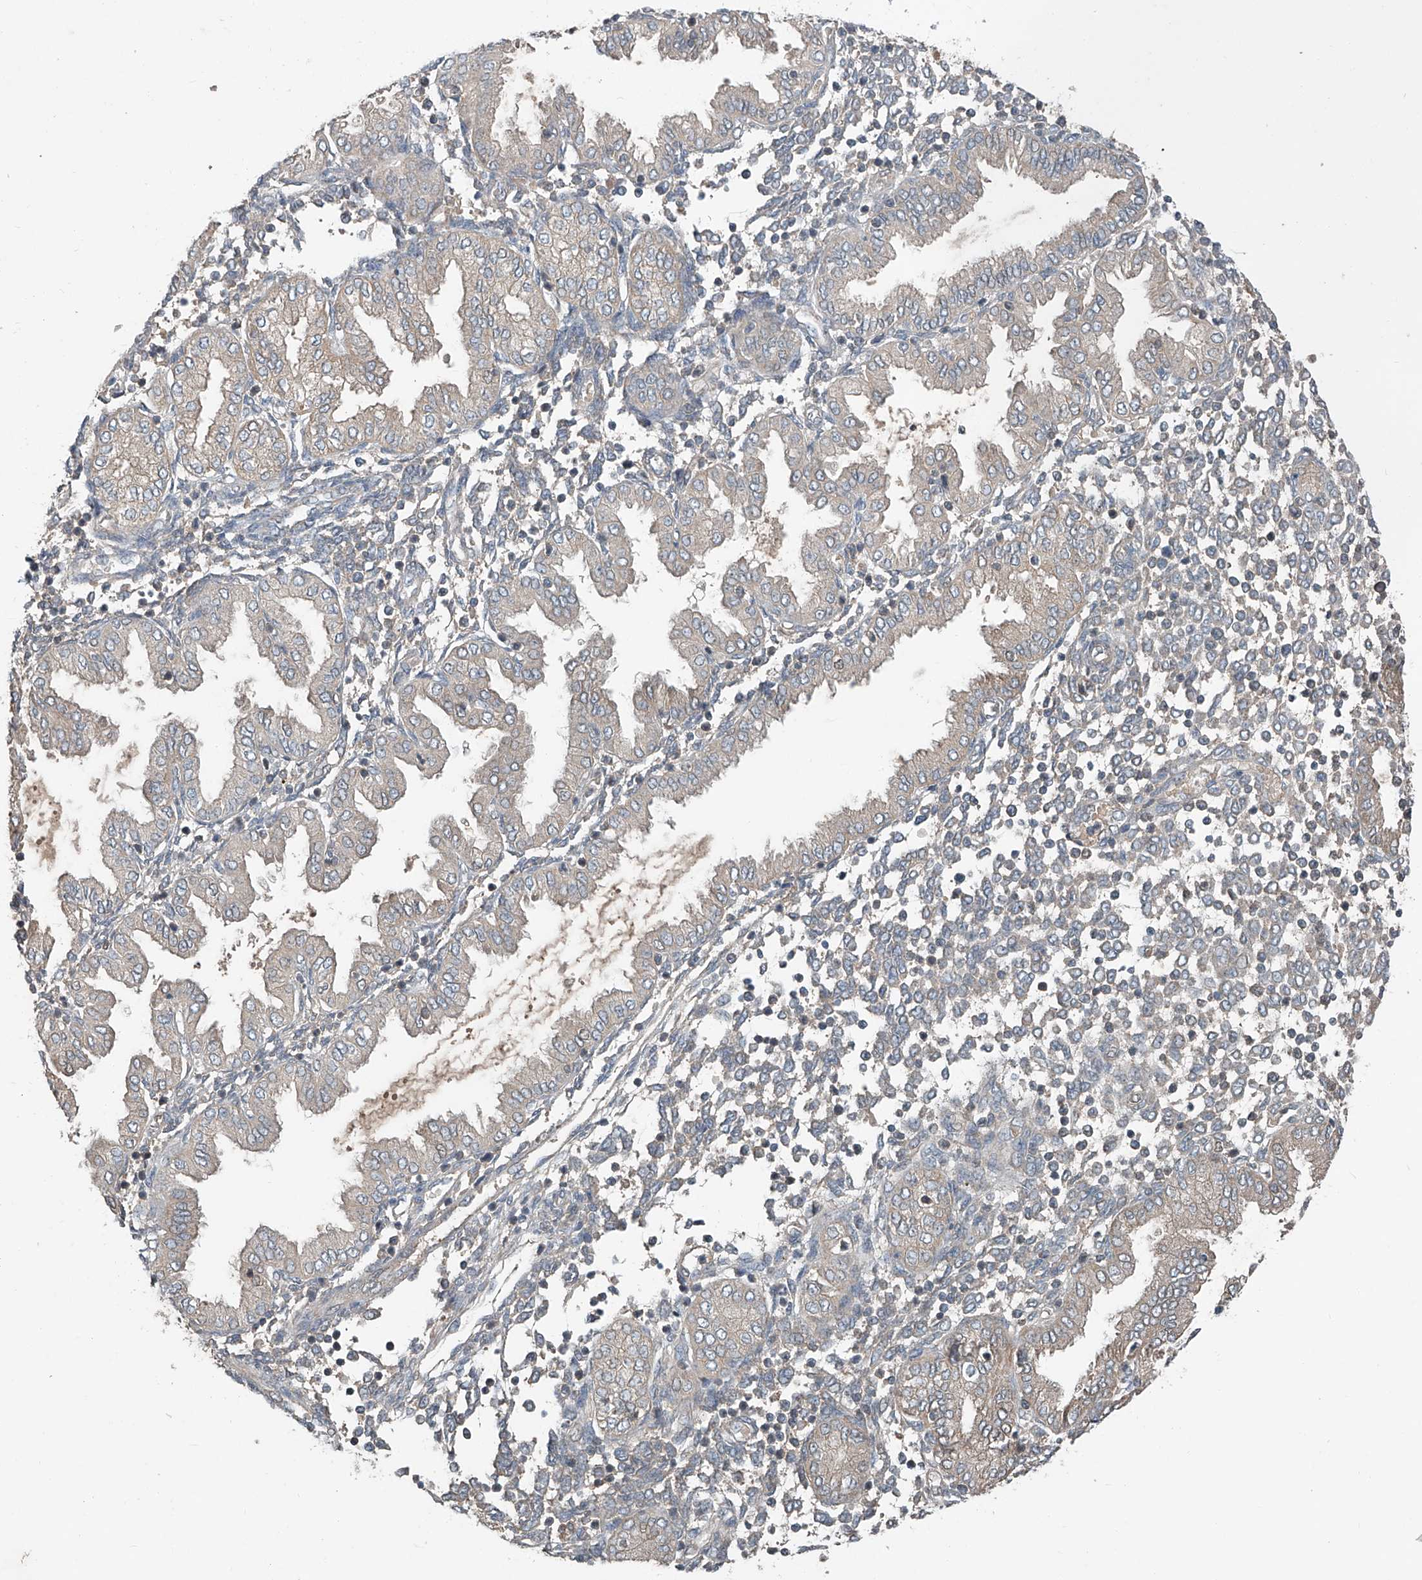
{"staining": {"intensity": "weak", "quantity": "<25%", "location": "cytoplasmic/membranous"}, "tissue": "endometrium", "cell_type": "Cells in endometrial stroma", "image_type": "normal", "snomed": [{"axis": "morphology", "description": "Normal tissue, NOS"}, {"axis": "topography", "description": "Endometrium"}], "caption": "Image shows no significant protein expression in cells in endometrial stroma of normal endometrium.", "gene": "ADAM23", "patient": {"sex": "female", "age": 53}}